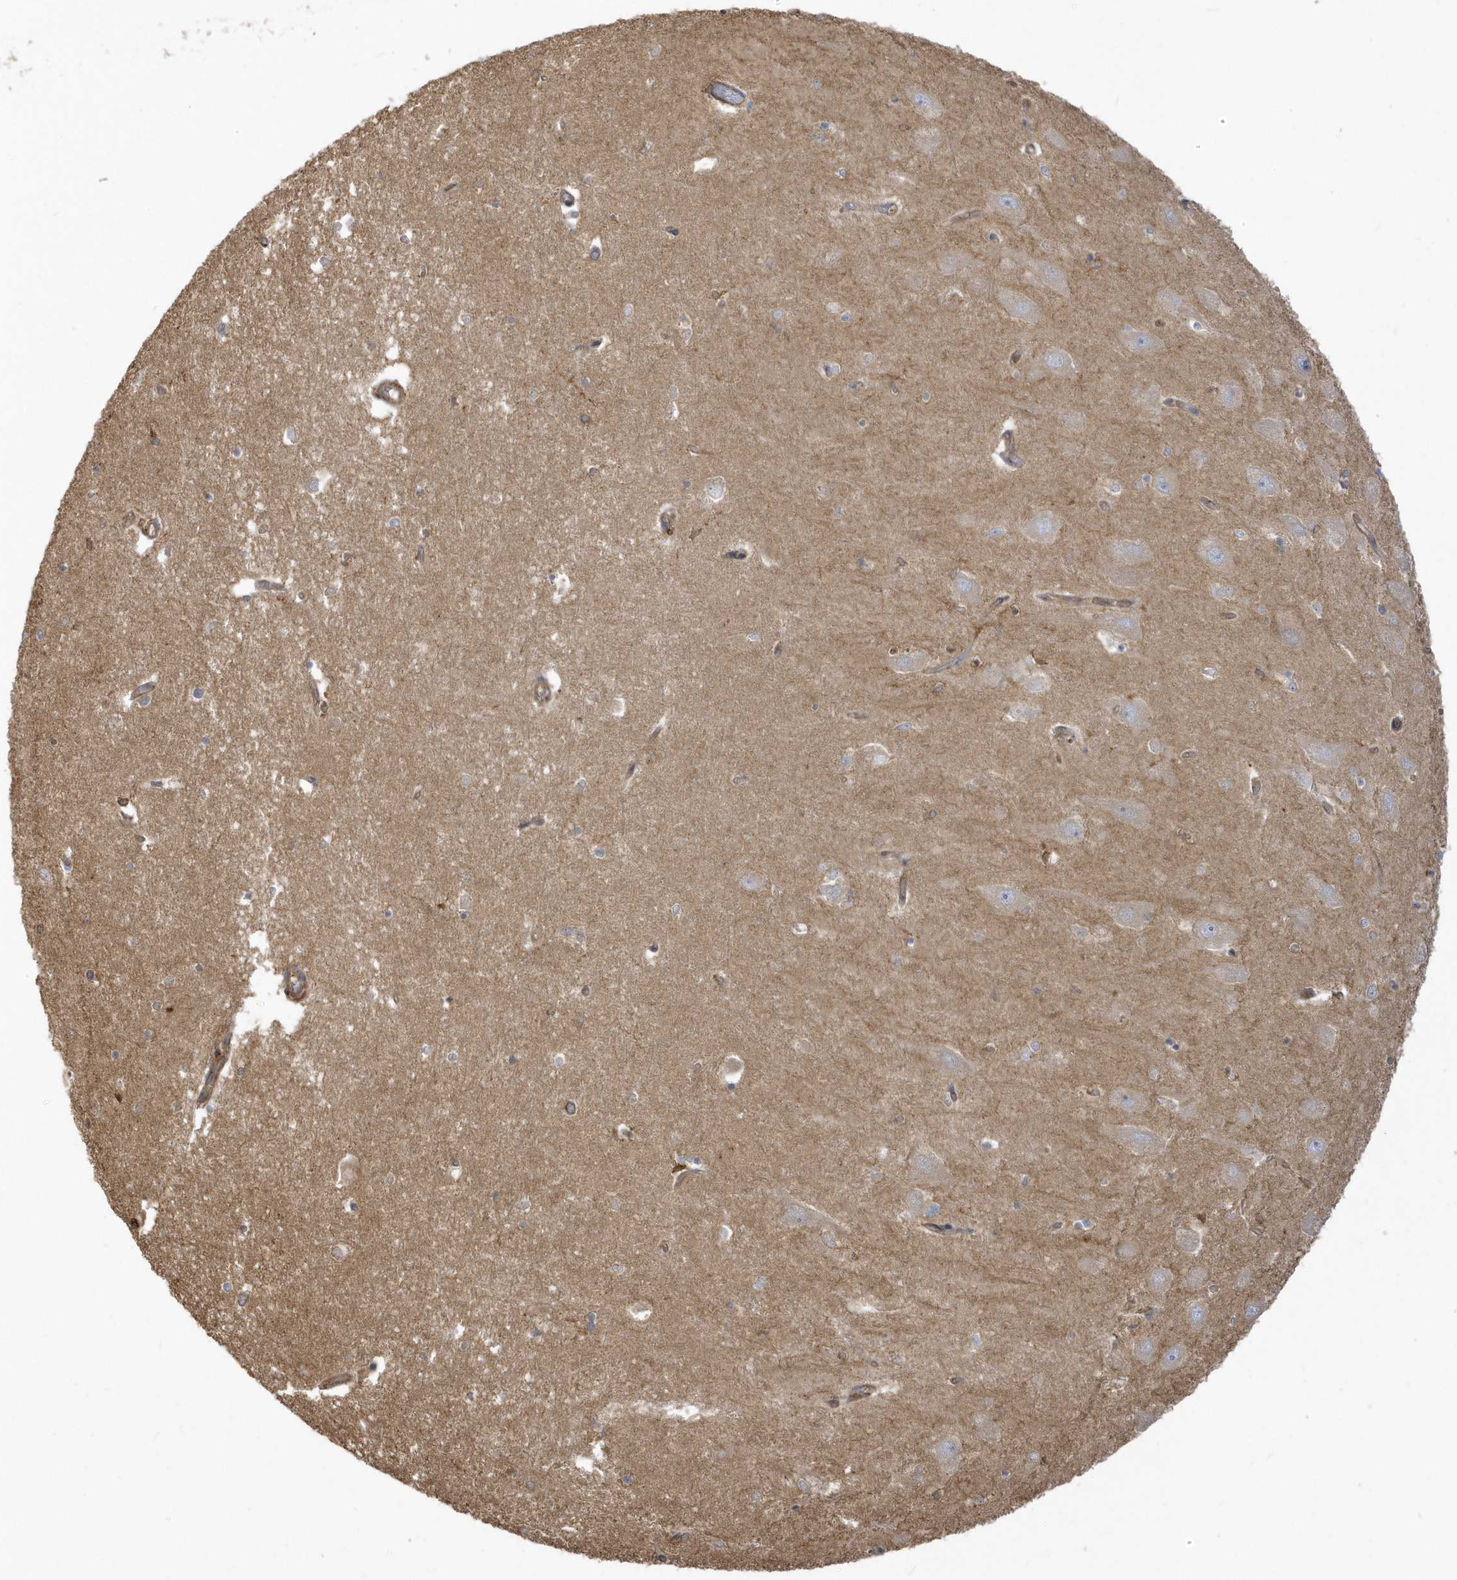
{"staining": {"intensity": "weak", "quantity": "<25%", "location": "cytoplasmic/membranous"}, "tissue": "hippocampus", "cell_type": "Glial cells", "image_type": "normal", "snomed": [{"axis": "morphology", "description": "Normal tissue, NOS"}, {"axis": "topography", "description": "Hippocampus"}], "caption": "Immunohistochemistry photomicrograph of unremarkable hippocampus: hippocampus stained with DAB (3,3'-diaminobenzidine) displays no significant protein expression in glial cells. (DAB immunohistochemistry with hematoxylin counter stain).", "gene": "ZBTB8A", "patient": {"sex": "male", "age": 45}}